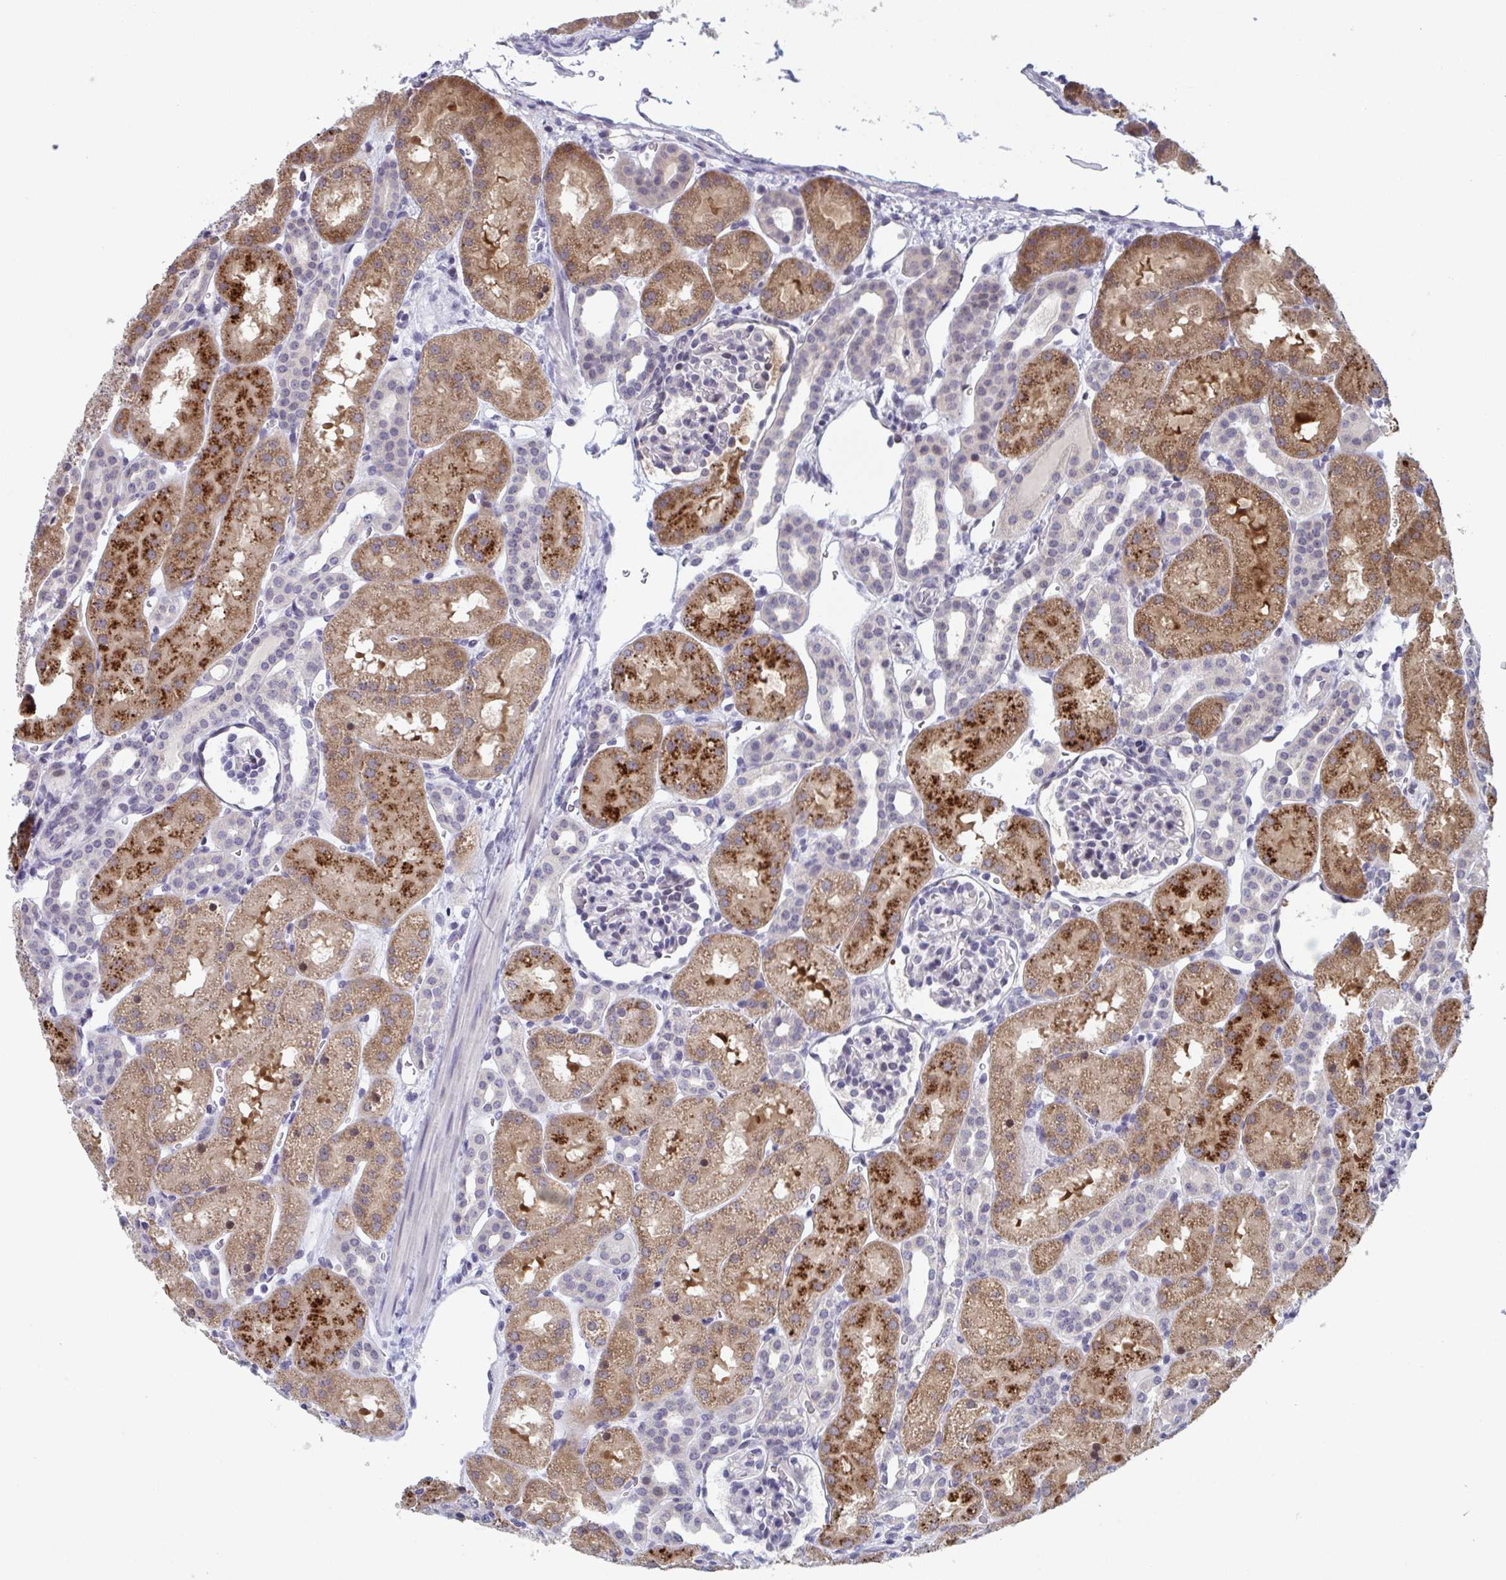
{"staining": {"intensity": "negative", "quantity": "none", "location": "none"}, "tissue": "kidney", "cell_type": "Cells in glomeruli", "image_type": "normal", "snomed": [{"axis": "morphology", "description": "Normal tissue, NOS"}, {"axis": "topography", "description": "Kidney"}], "caption": "The micrograph demonstrates no significant positivity in cells in glomeruli of kidney.", "gene": "RIOK1", "patient": {"sex": "male", "age": 2}}